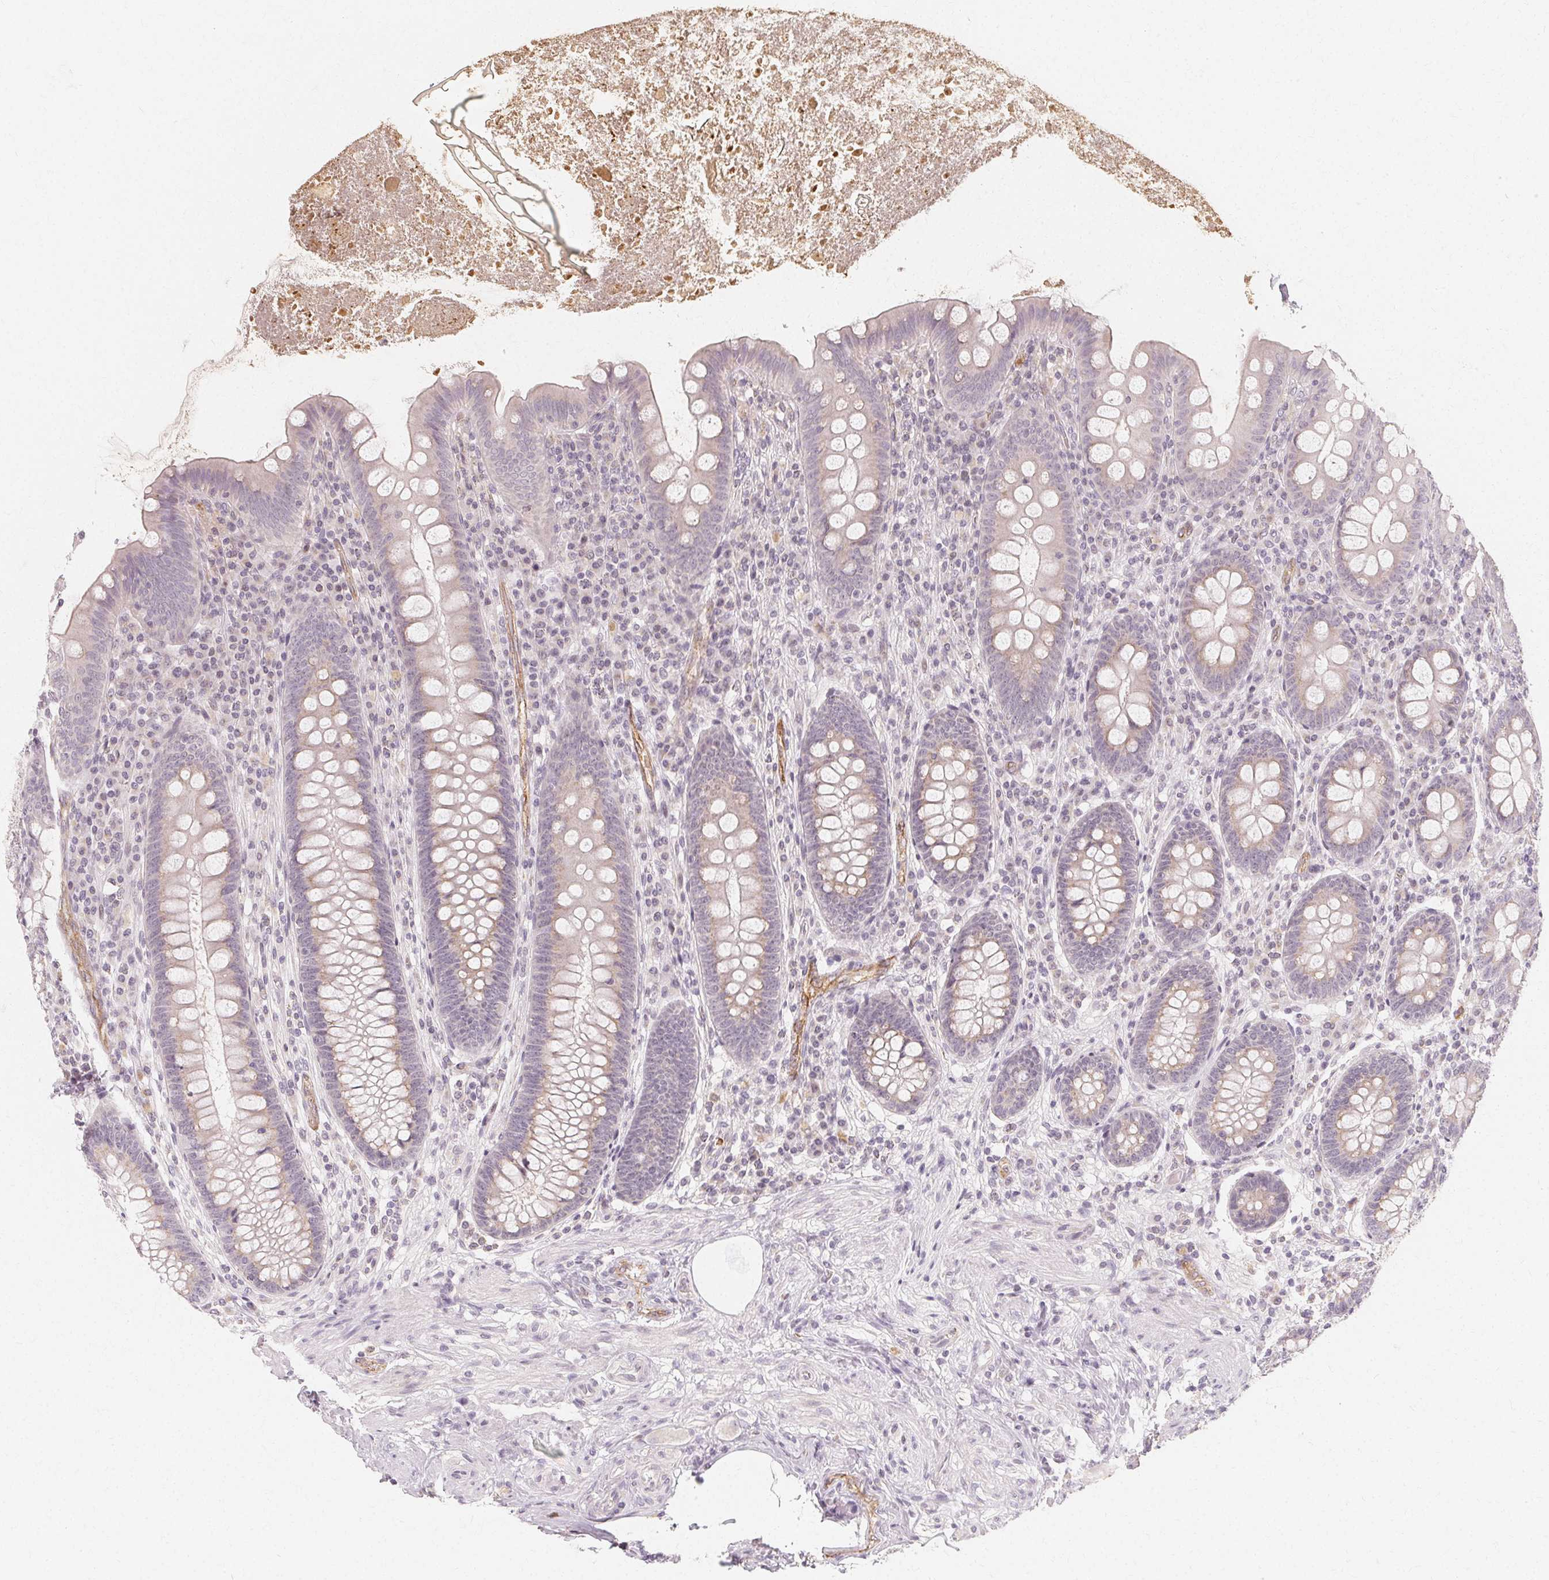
{"staining": {"intensity": "negative", "quantity": "none", "location": "none"}, "tissue": "appendix", "cell_type": "Glandular cells", "image_type": "normal", "snomed": [{"axis": "morphology", "description": "Normal tissue, NOS"}, {"axis": "topography", "description": "Appendix"}], "caption": "Immunohistochemistry of benign appendix demonstrates no expression in glandular cells.", "gene": "CLCNKA", "patient": {"sex": "male", "age": 71}}